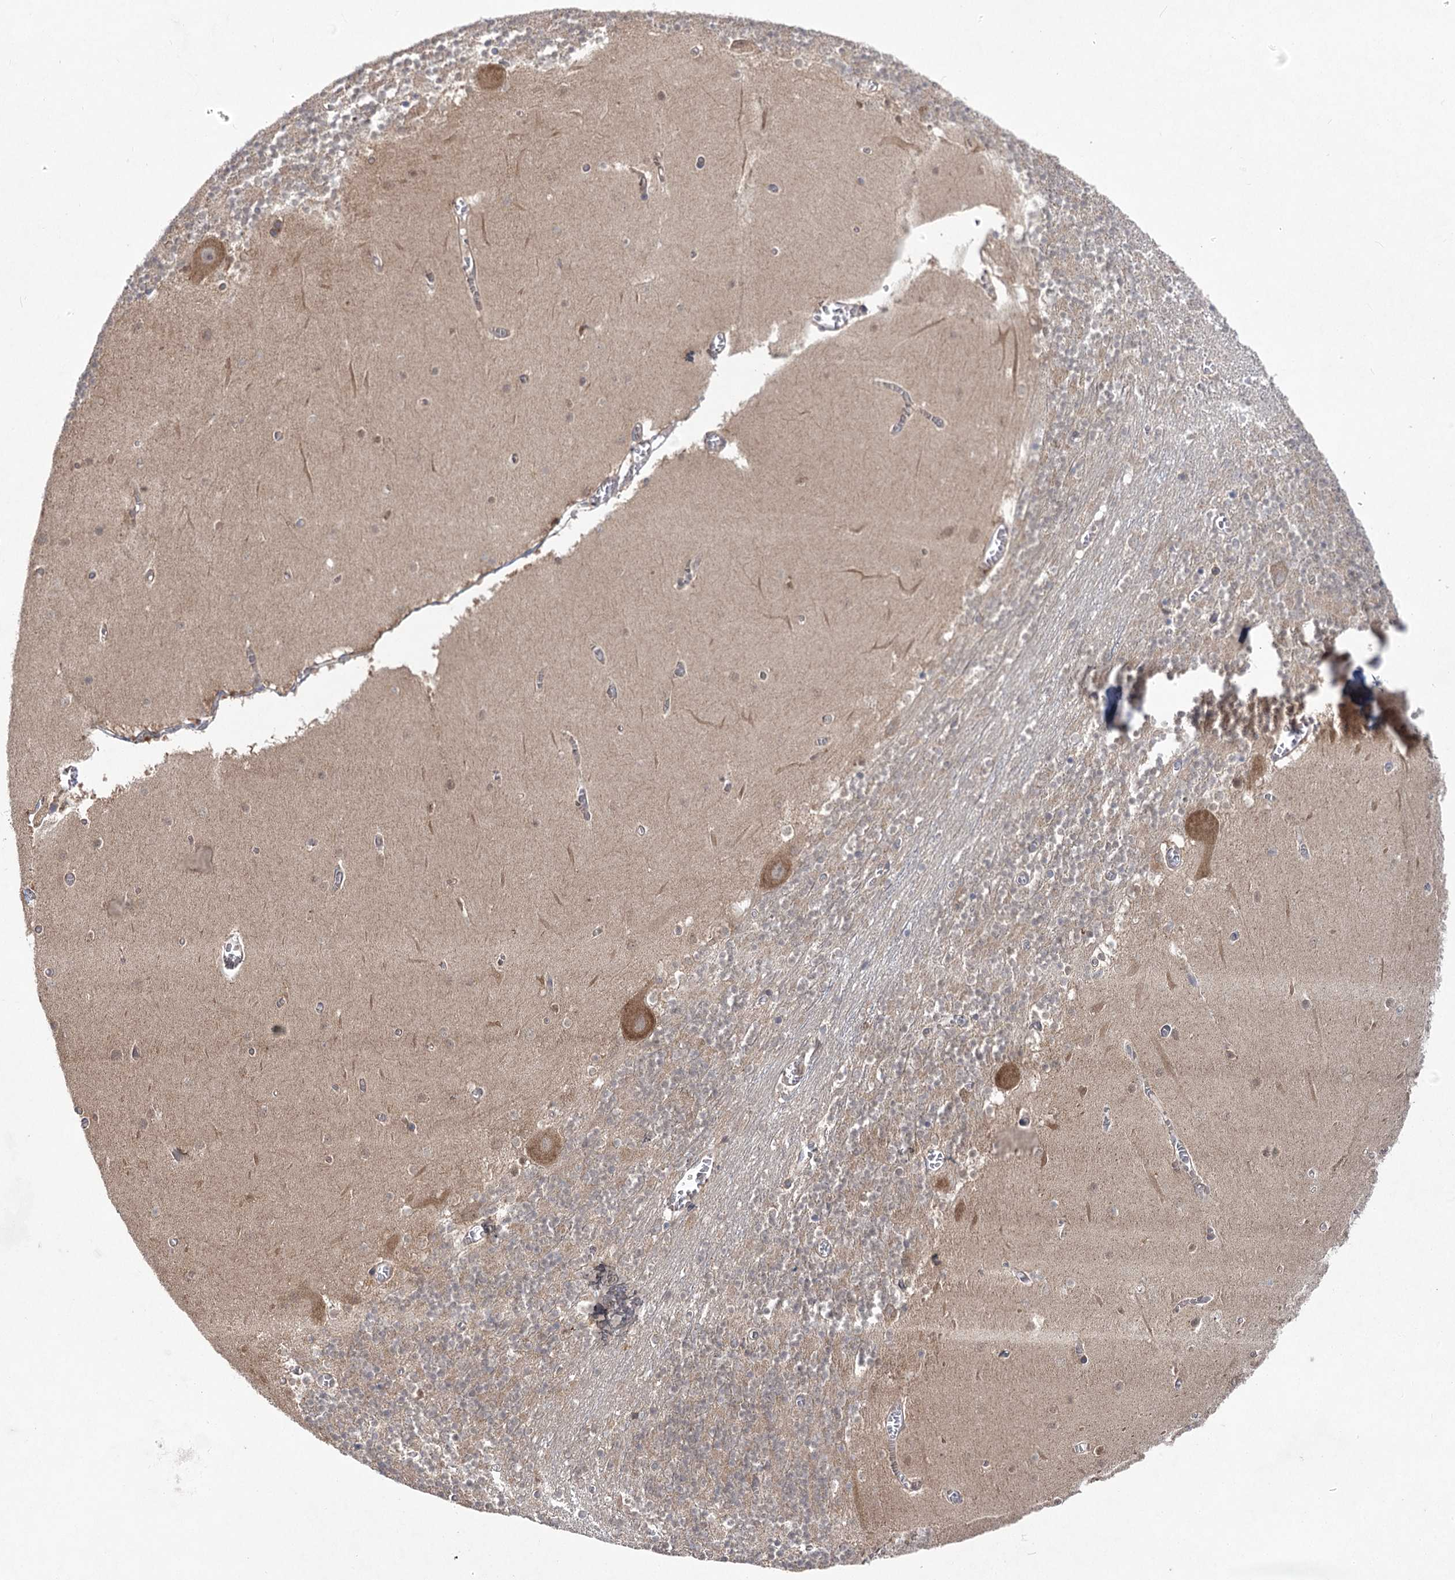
{"staining": {"intensity": "weak", "quantity": "<25%", "location": "cytoplasmic/membranous"}, "tissue": "cerebellum", "cell_type": "Cells in granular layer", "image_type": "normal", "snomed": [{"axis": "morphology", "description": "Normal tissue, NOS"}, {"axis": "topography", "description": "Cerebellum"}], "caption": "IHC micrograph of normal cerebellum: human cerebellum stained with DAB (3,3'-diaminobenzidine) displays no significant protein staining in cells in granular layer.", "gene": "EIF3A", "patient": {"sex": "female", "age": 28}}